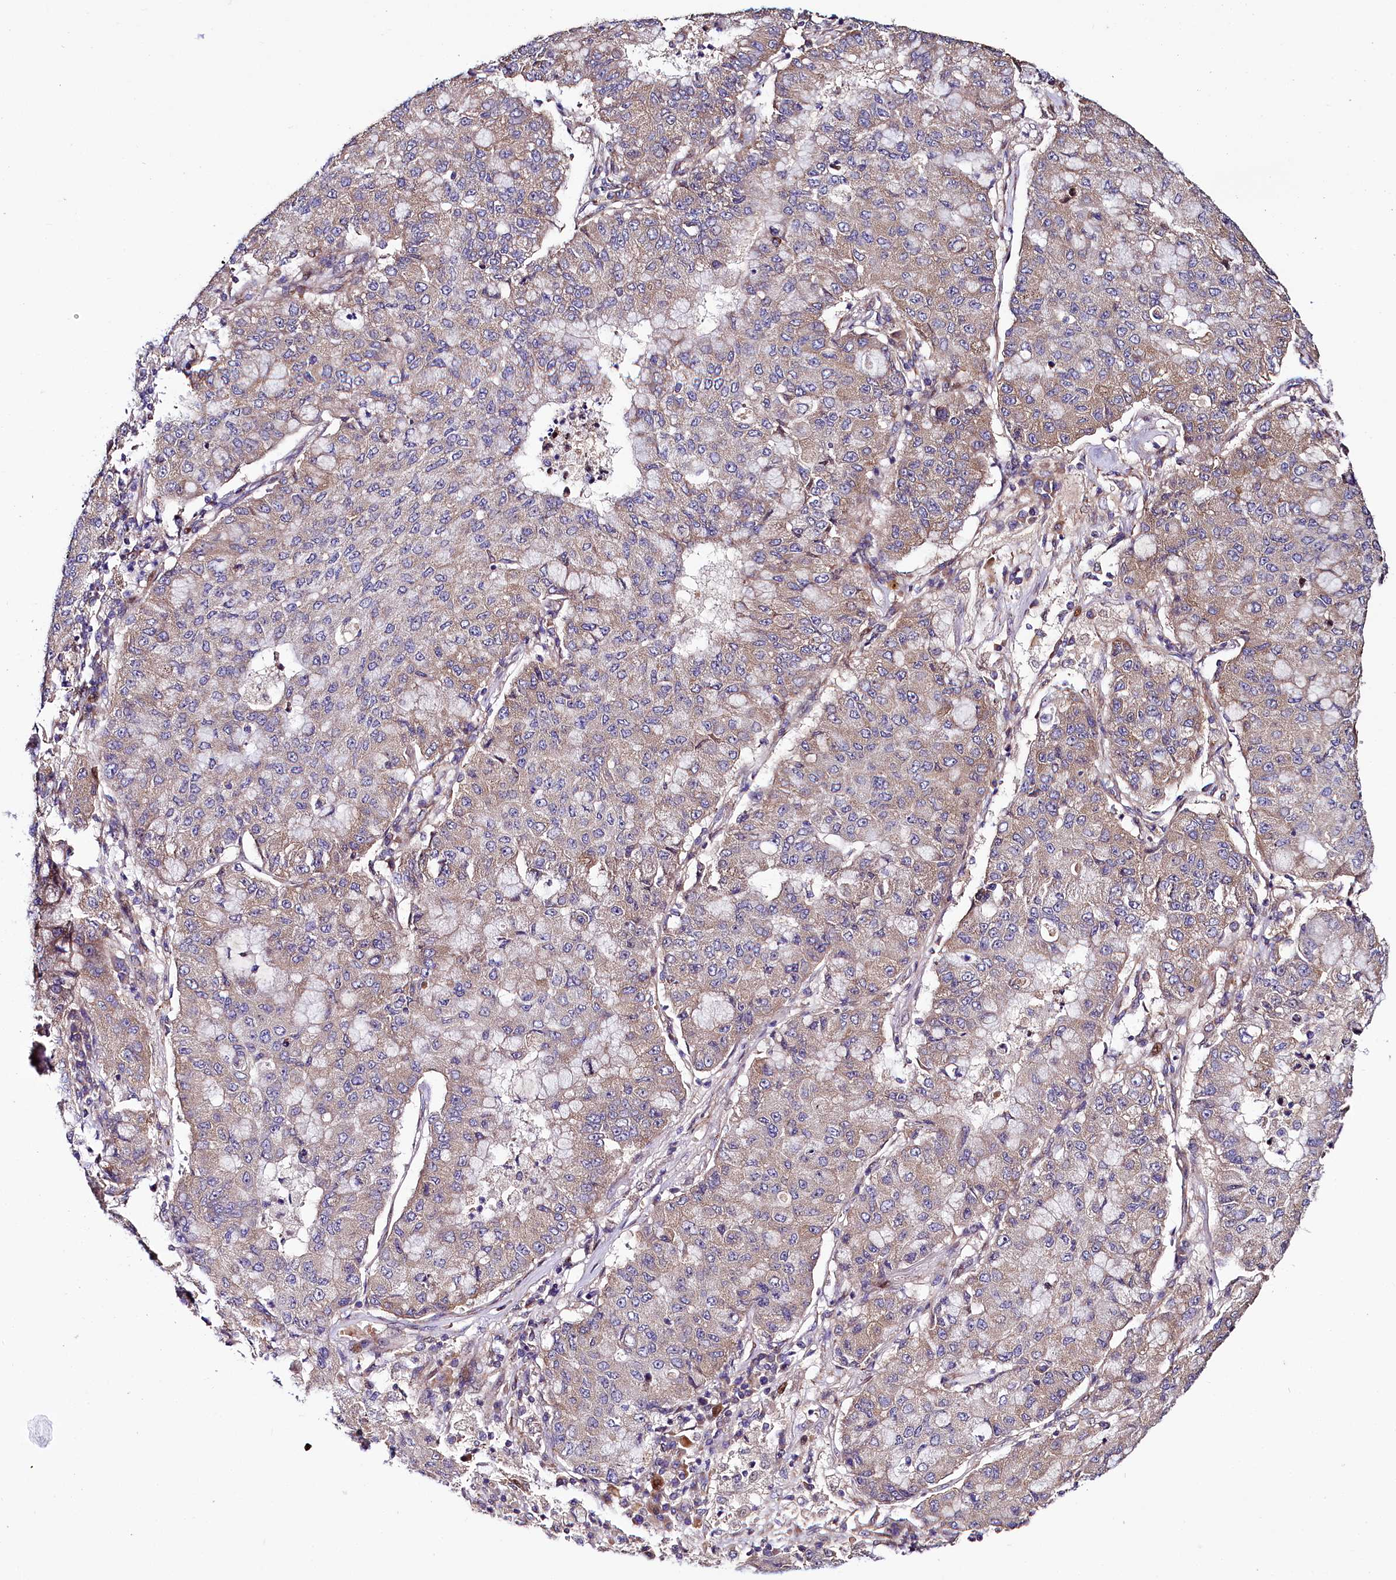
{"staining": {"intensity": "moderate", "quantity": "25%-75%", "location": "cytoplasmic/membranous"}, "tissue": "lung cancer", "cell_type": "Tumor cells", "image_type": "cancer", "snomed": [{"axis": "morphology", "description": "Squamous cell carcinoma, NOS"}, {"axis": "topography", "description": "Lung"}], "caption": "Brown immunohistochemical staining in human lung cancer demonstrates moderate cytoplasmic/membranous staining in approximately 25%-75% of tumor cells. The staining is performed using DAB brown chromogen to label protein expression. The nuclei are counter-stained blue using hematoxylin.", "gene": "PDZRN3", "patient": {"sex": "male", "age": 74}}